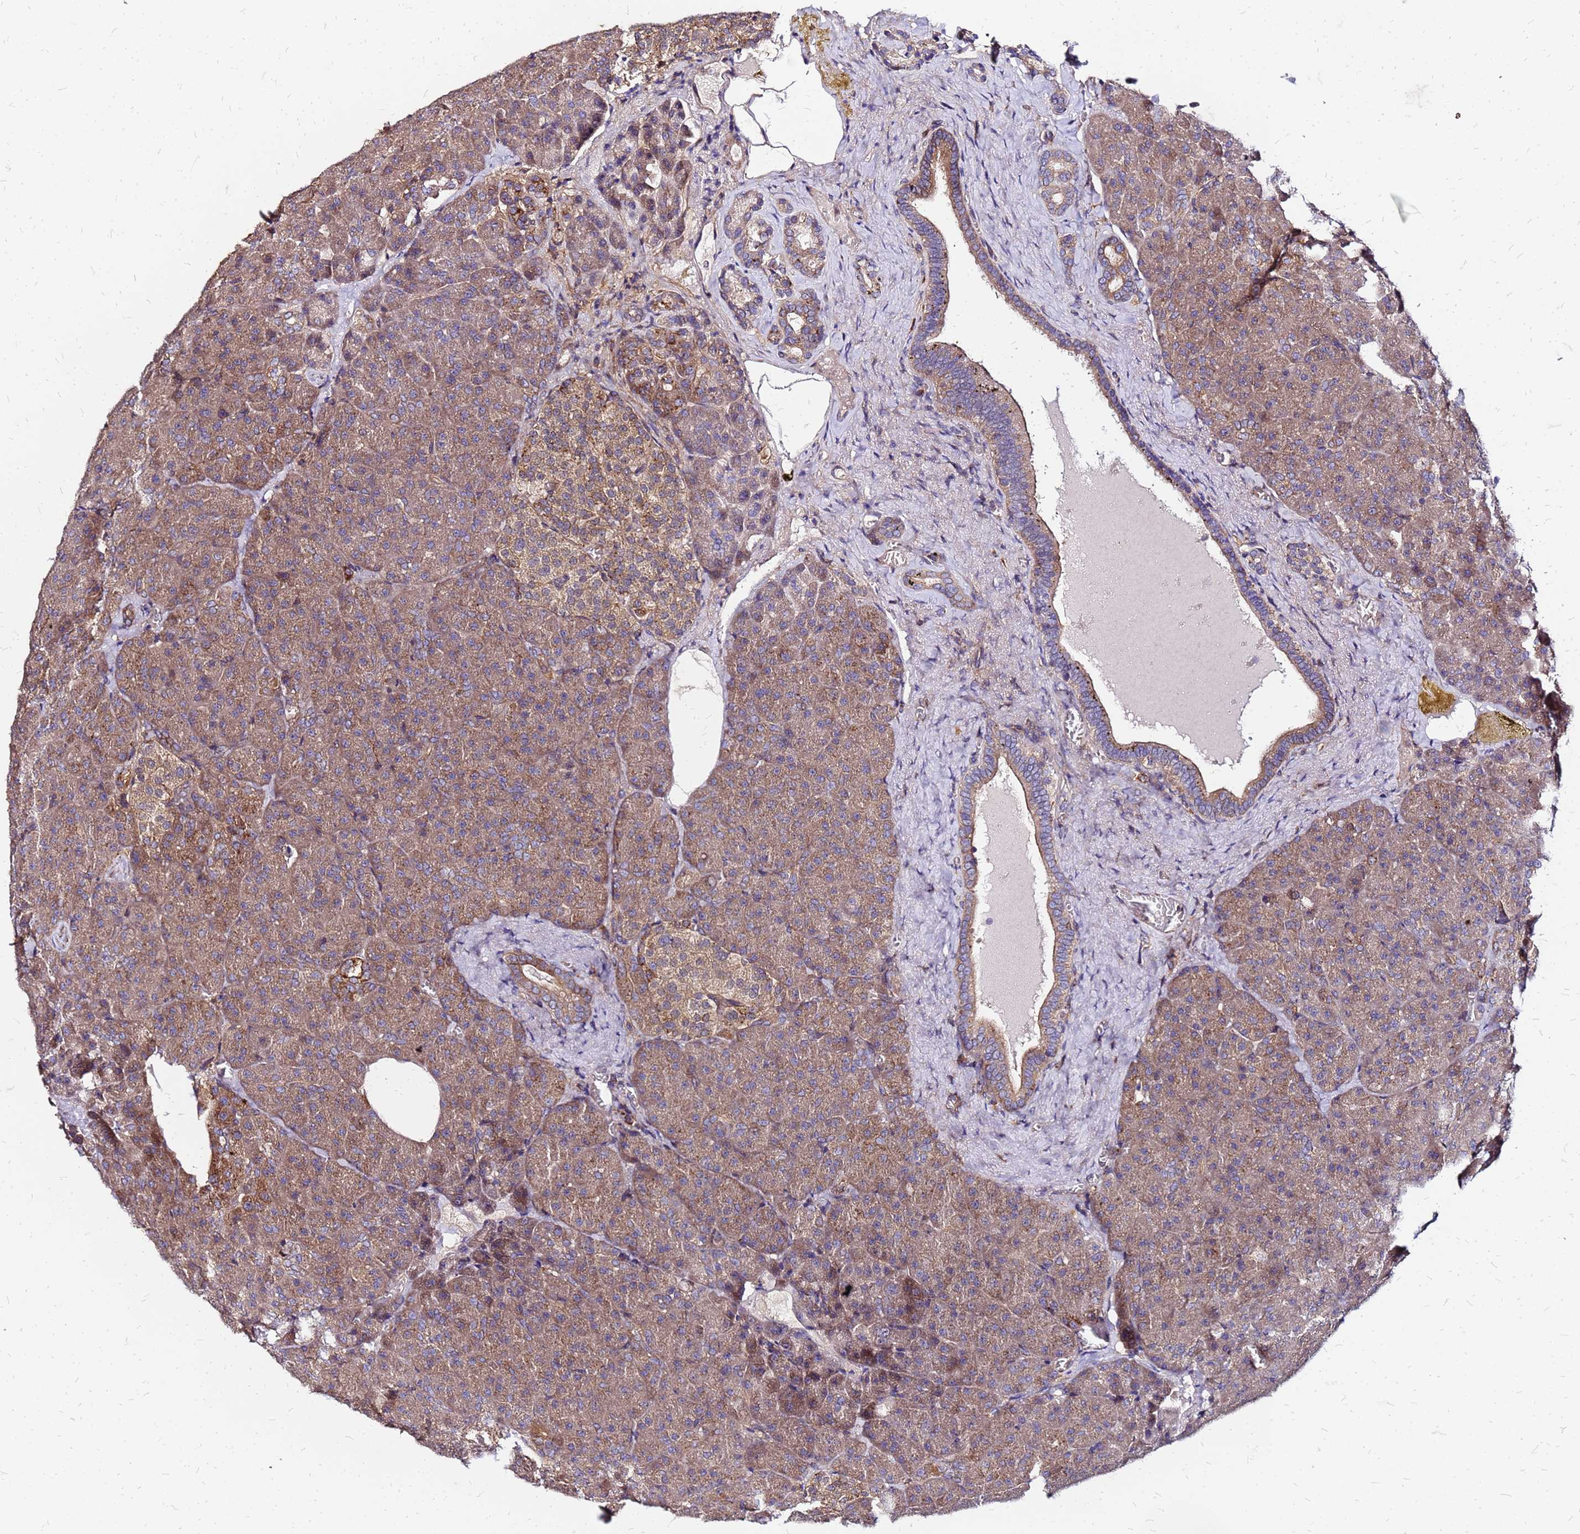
{"staining": {"intensity": "moderate", "quantity": ">75%", "location": "cytoplasmic/membranous"}, "tissue": "pancreas", "cell_type": "Exocrine glandular cells", "image_type": "normal", "snomed": [{"axis": "morphology", "description": "Normal tissue, NOS"}, {"axis": "topography", "description": "Pancreas"}], "caption": "This image displays normal pancreas stained with immunohistochemistry (IHC) to label a protein in brown. The cytoplasmic/membranous of exocrine glandular cells show moderate positivity for the protein. Nuclei are counter-stained blue.", "gene": "CYBC1", "patient": {"sex": "female", "age": 74}}